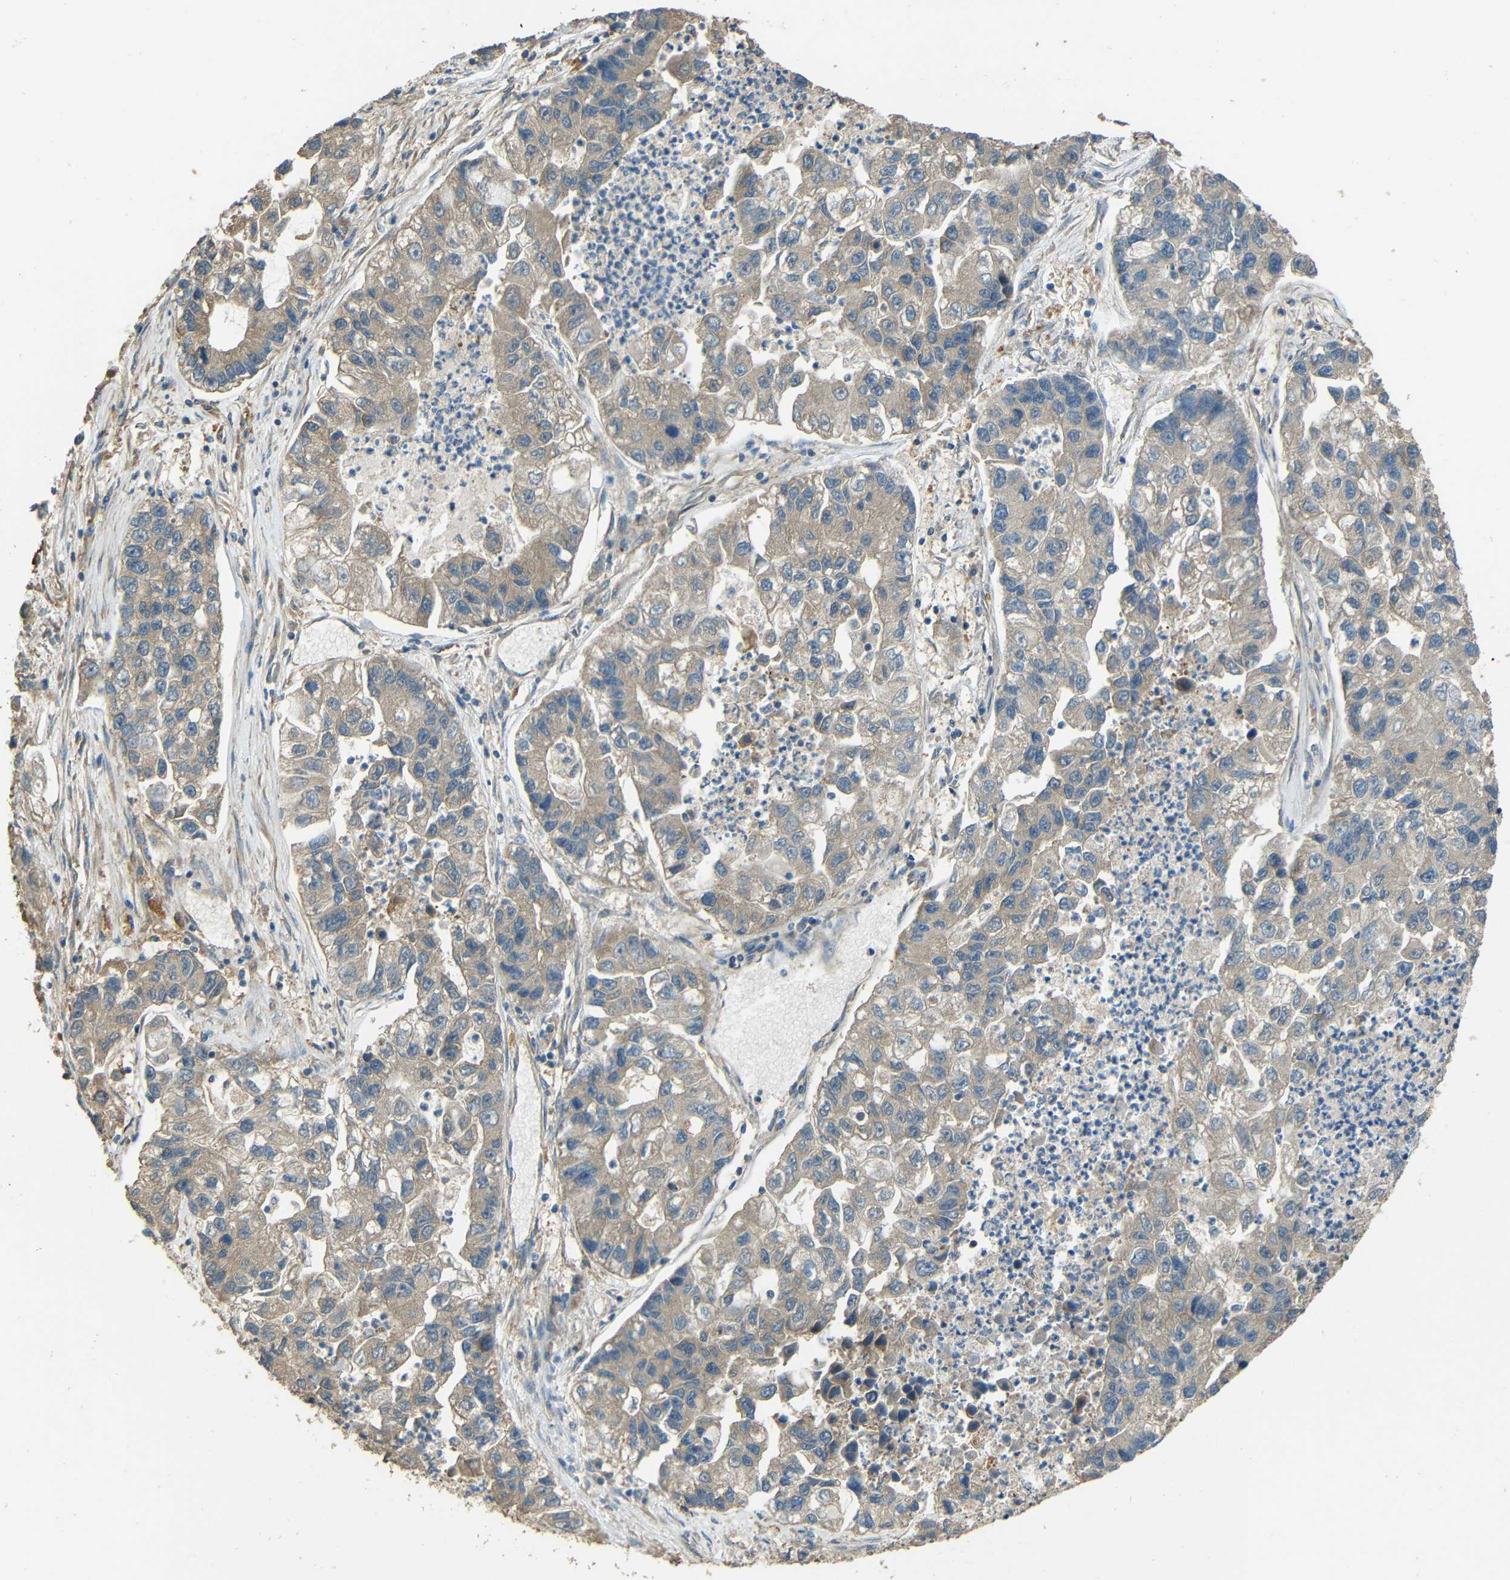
{"staining": {"intensity": "weak", "quantity": ">75%", "location": "cytoplasmic/membranous"}, "tissue": "lung cancer", "cell_type": "Tumor cells", "image_type": "cancer", "snomed": [{"axis": "morphology", "description": "Adenocarcinoma, NOS"}, {"axis": "topography", "description": "Lung"}], "caption": "Human lung cancer (adenocarcinoma) stained with a brown dye reveals weak cytoplasmic/membranous positive expression in about >75% of tumor cells.", "gene": "ACACA", "patient": {"sex": "female", "age": 51}}